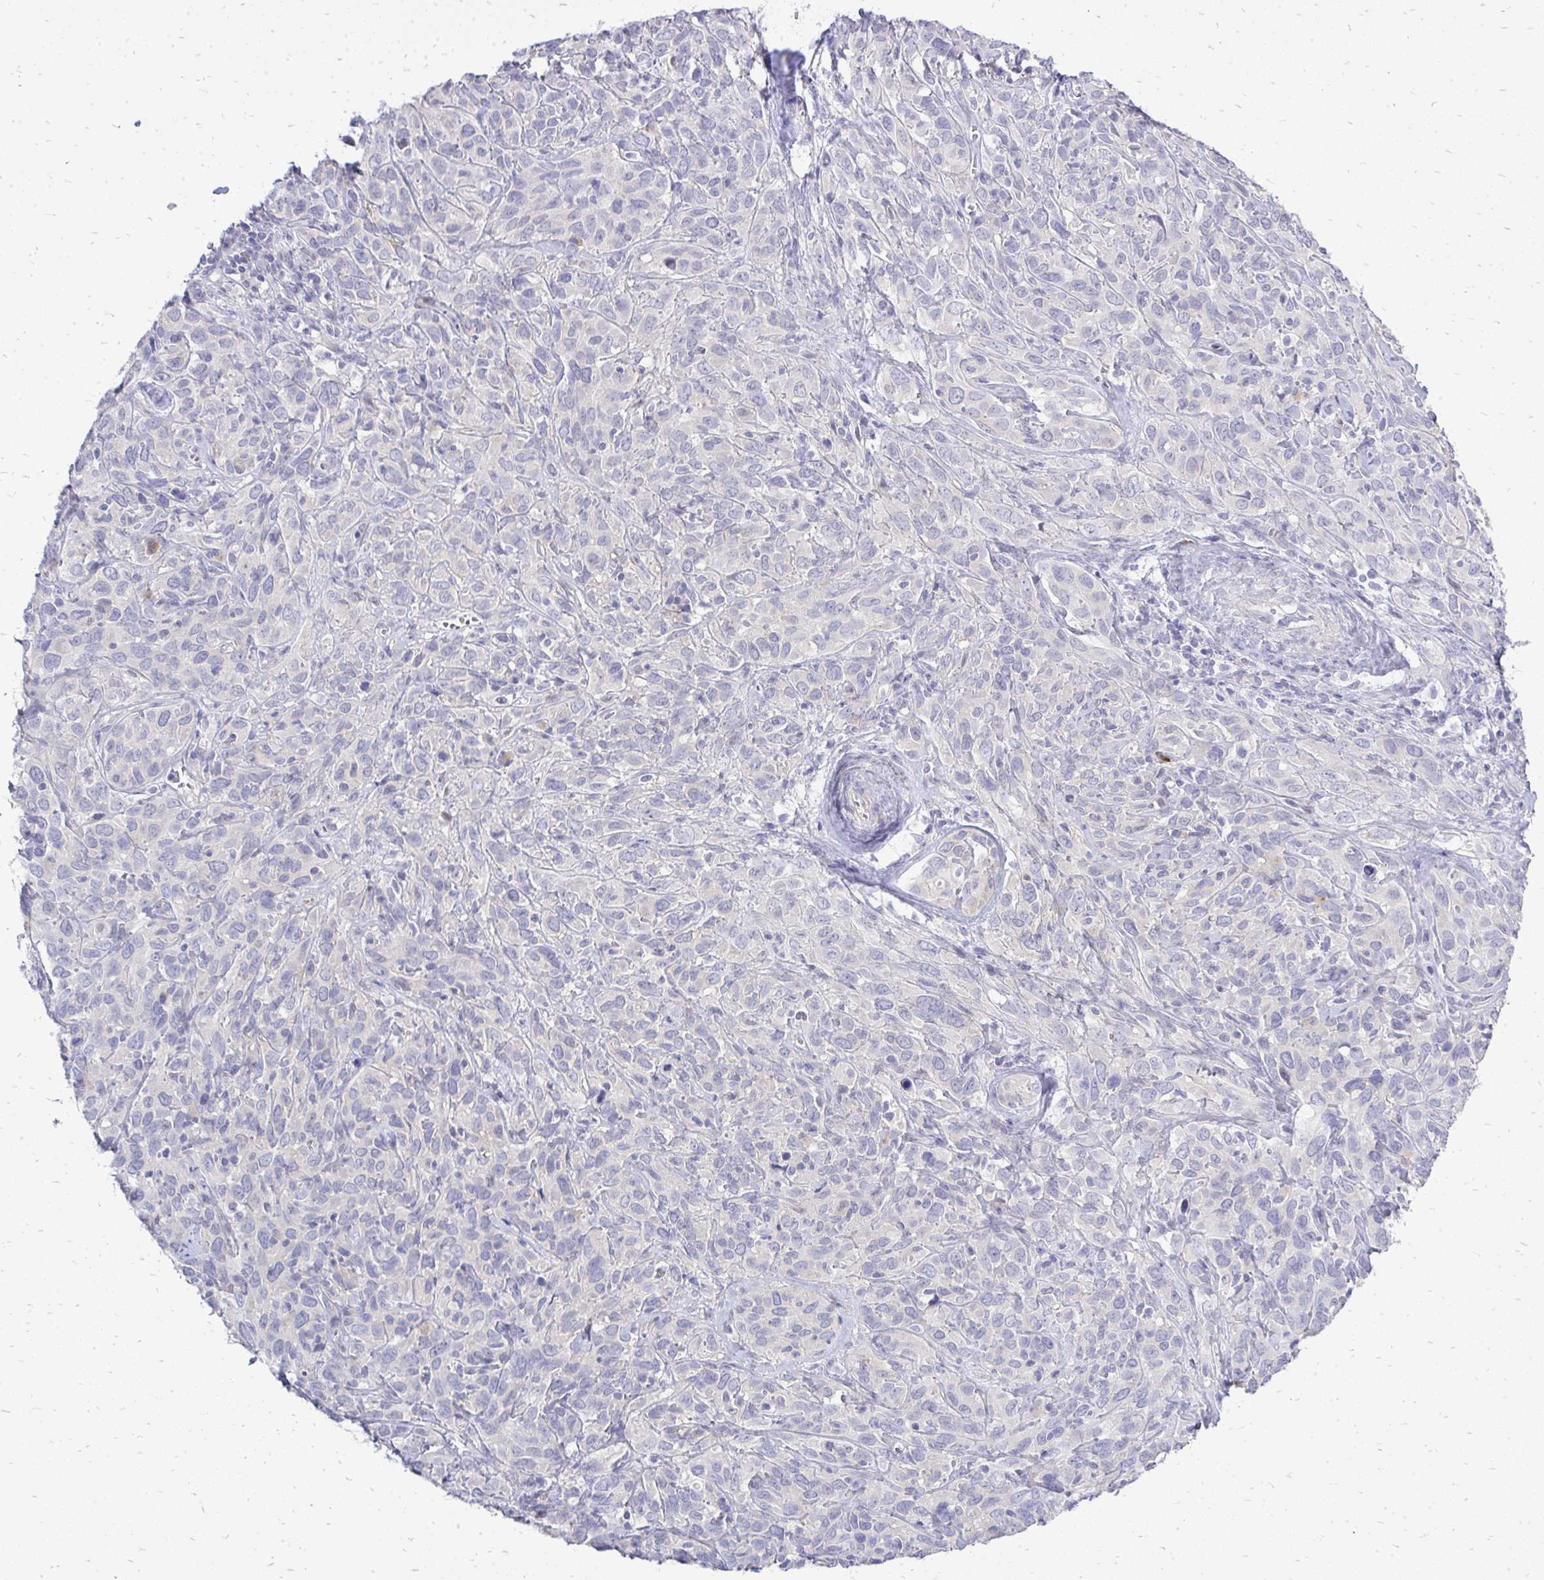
{"staining": {"intensity": "negative", "quantity": "none", "location": "none"}, "tissue": "cervical cancer", "cell_type": "Tumor cells", "image_type": "cancer", "snomed": [{"axis": "morphology", "description": "Normal tissue, NOS"}, {"axis": "morphology", "description": "Squamous cell carcinoma, NOS"}, {"axis": "topography", "description": "Cervix"}], "caption": "An immunohistochemistry (IHC) micrograph of cervical cancer is shown. There is no staining in tumor cells of cervical cancer.", "gene": "OR8D1", "patient": {"sex": "female", "age": 51}}